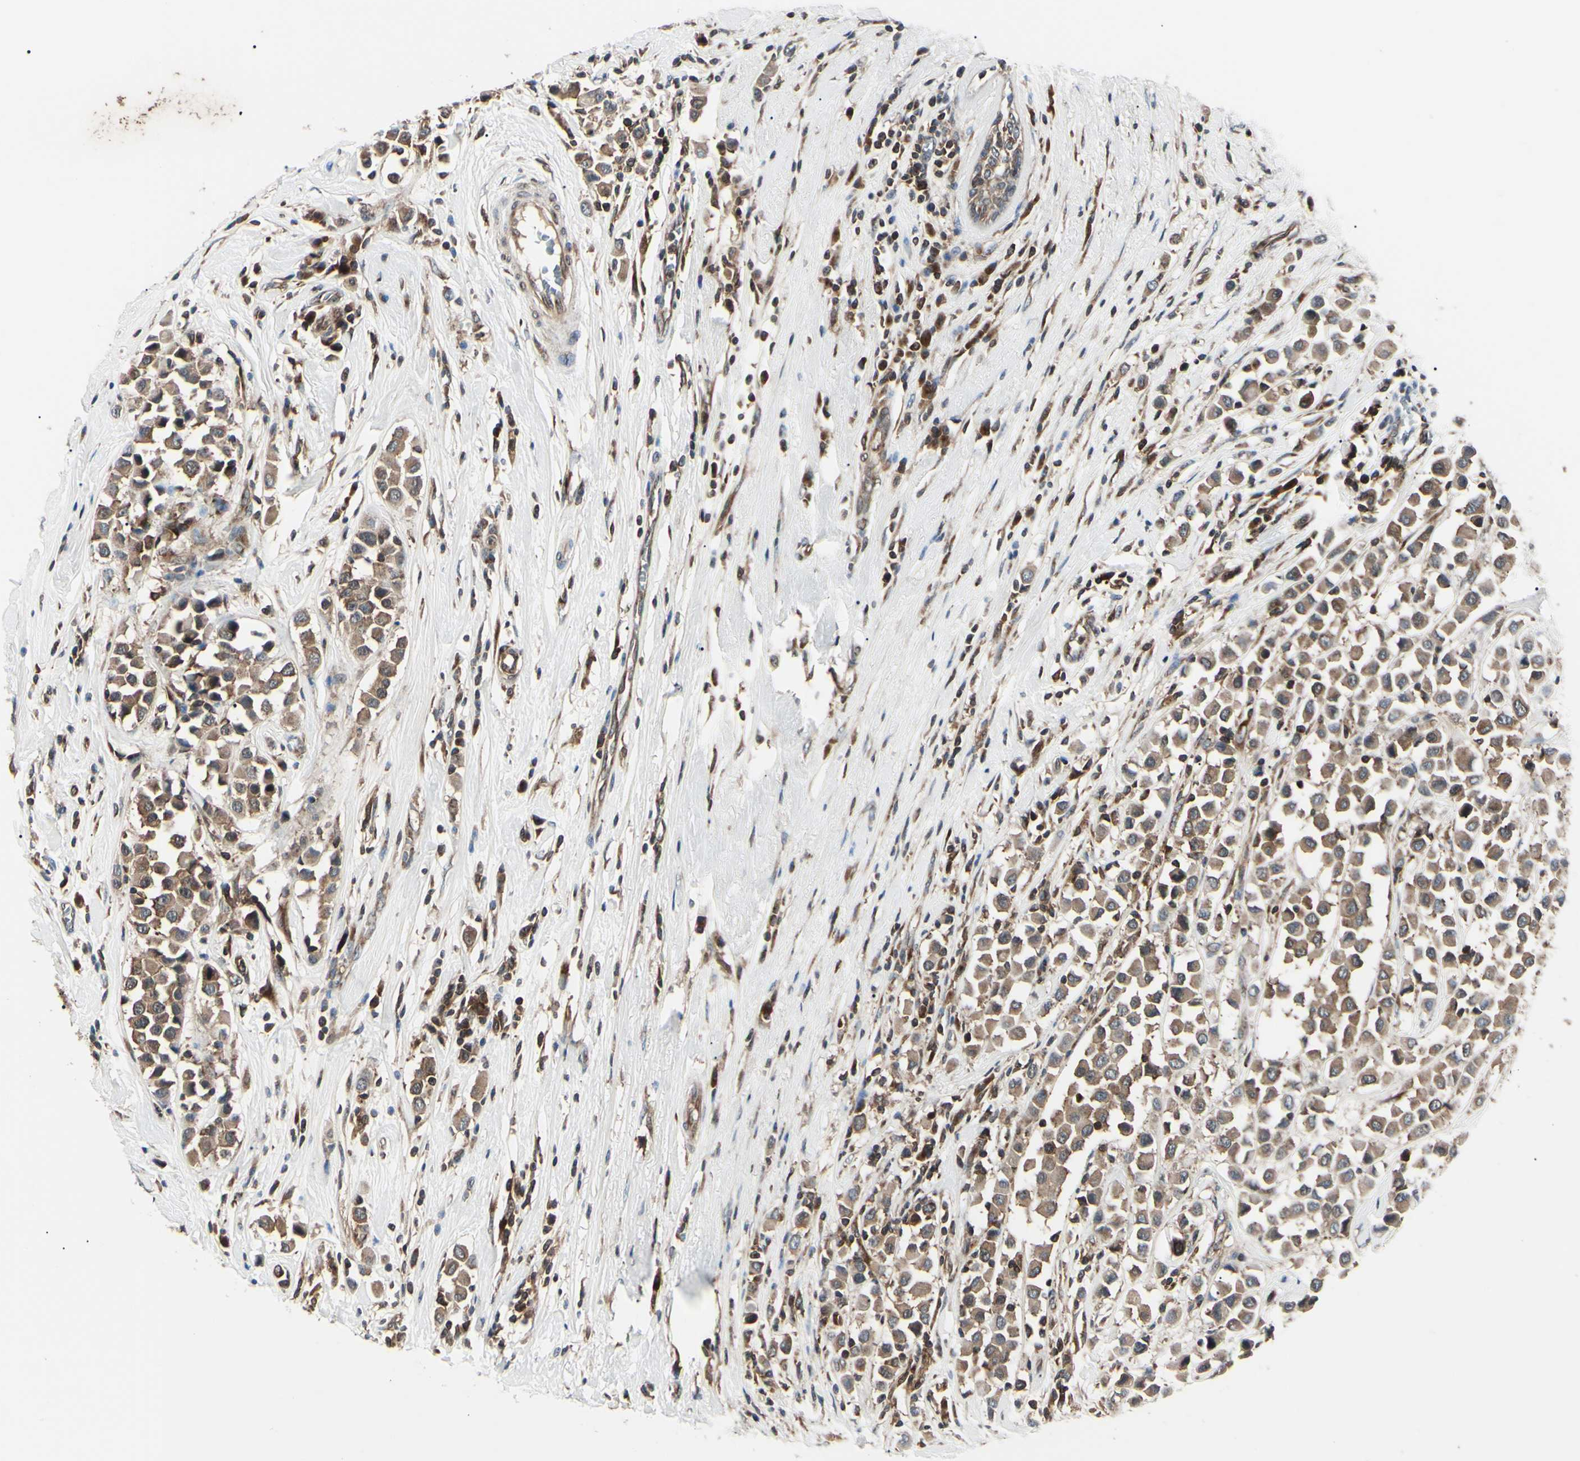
{"staining": {"intensity": "moderate", "quantity": ">75%", "location": "cytoplasmic/membranous"}, "tissue": "breast cancer", "cell_type": "Tumor cells", "image_type": "cancer", "snomed": [{"axis": "morphology", "description": "Duct carcinoma"}, {"axis": "topography", "description": "Breast"}], "caption": "Tumor cells display moderate cytoplasmic/membranous expression in about >75% of cells in breast cancer.", "gene": "MAPRE1", "patient": {"sex": "female", "age": 61}}